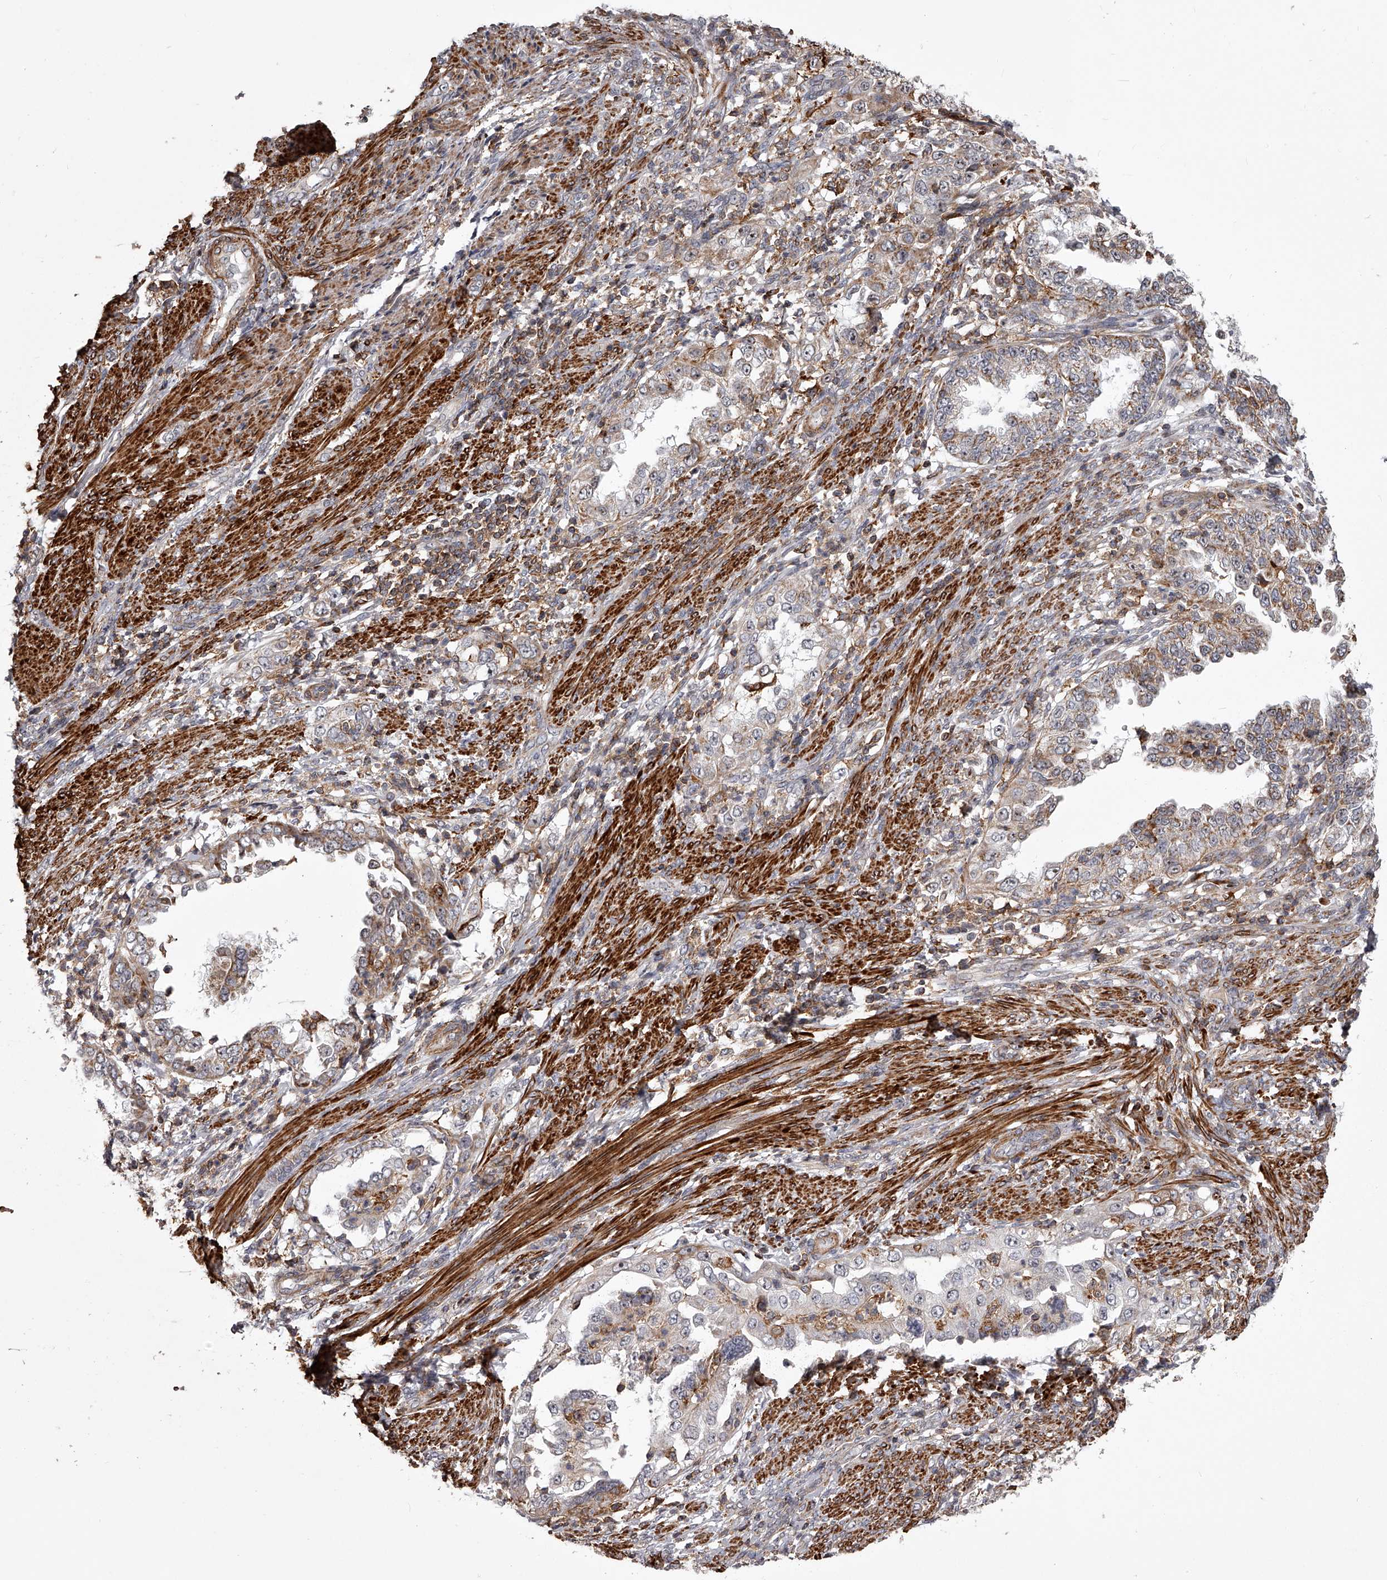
{"staining": {"intensity": "moderate", "quantity": "<25%", "location": "cytoplasmic/membranous"}, "tissue": "endometrial cancer", "cell_type": "Tumor cells", "image_type": "cancer", "snomed": [{"axis": "morphology", "description": "Adenocarcinoma, NOS"}, {"axis": "topography", "description": "Endometrium"}], "caption": "Protein analysis of endometrial adenocarcinoma tissue shows moderate cytoplasmic/membranous expression in about <25% of tumor cells. (Stains: DAB (3,3'-diaminobenzidine) in brown, nuclei in blue, Microscopy: brightfield microscopy at high magnification).", "gene": "RRP36", "patient": {"sex": "female", "age": 85}}